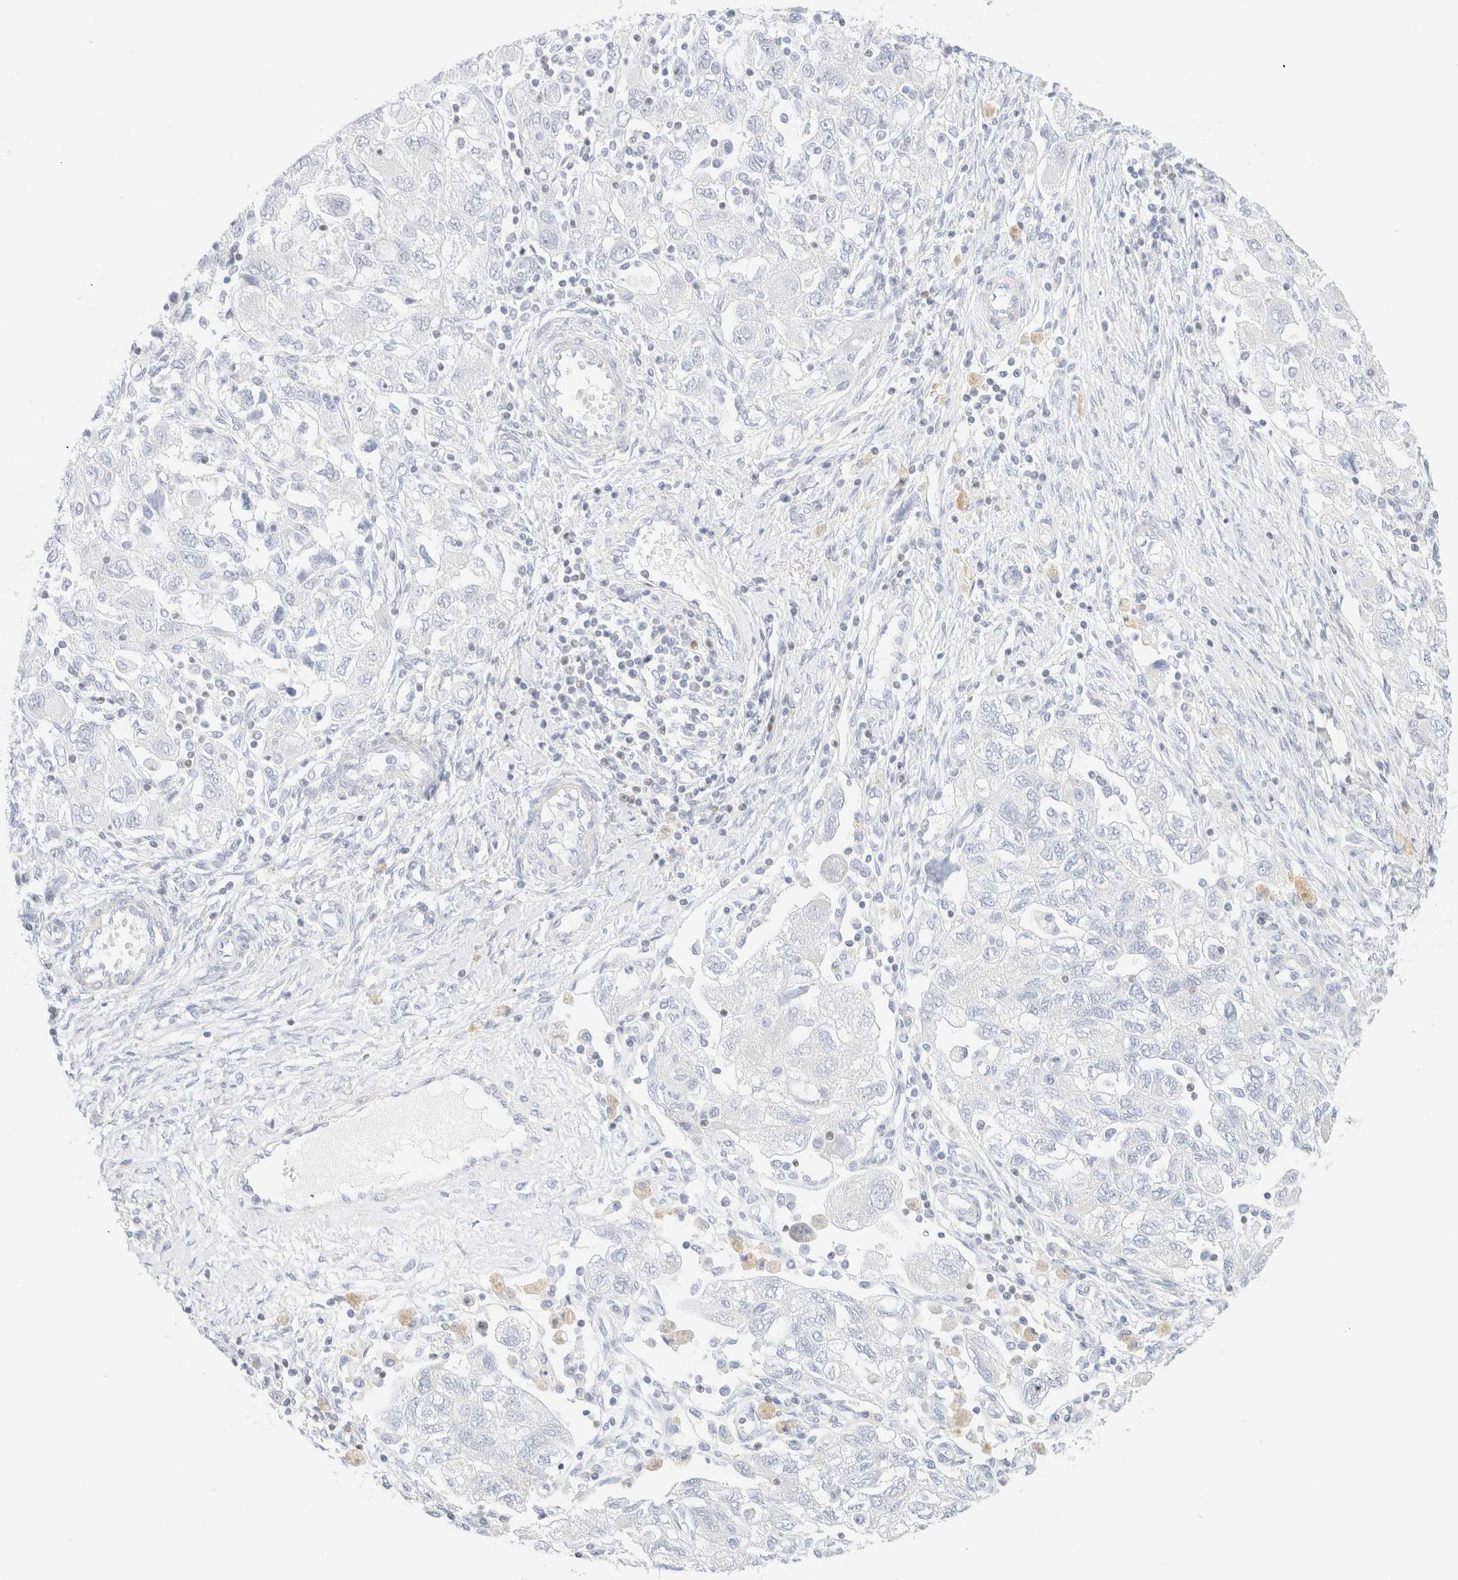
{"staining": {"intensity": "negative", "quantity": "none", "location": "none"}, "tissue": "ovarian cancer", "cell_type": "Tumor cells", "image_type": "cancer", "snomed": [{"axis": "morphology", "description": "Carcinoma, NOS"}, {"axis": "morphology", "description": "Cystadenocarcinoma, serous, NOS"}, {"axis": "topography", "description": "Ovary"}], "caption": "This is an IHC photomicrograph of serous cystadenocarcinoma (ovarian). There is no staining in tumor cells.", "gene": "IKZF3", "patient": {"sex": "female", "age": 69}}